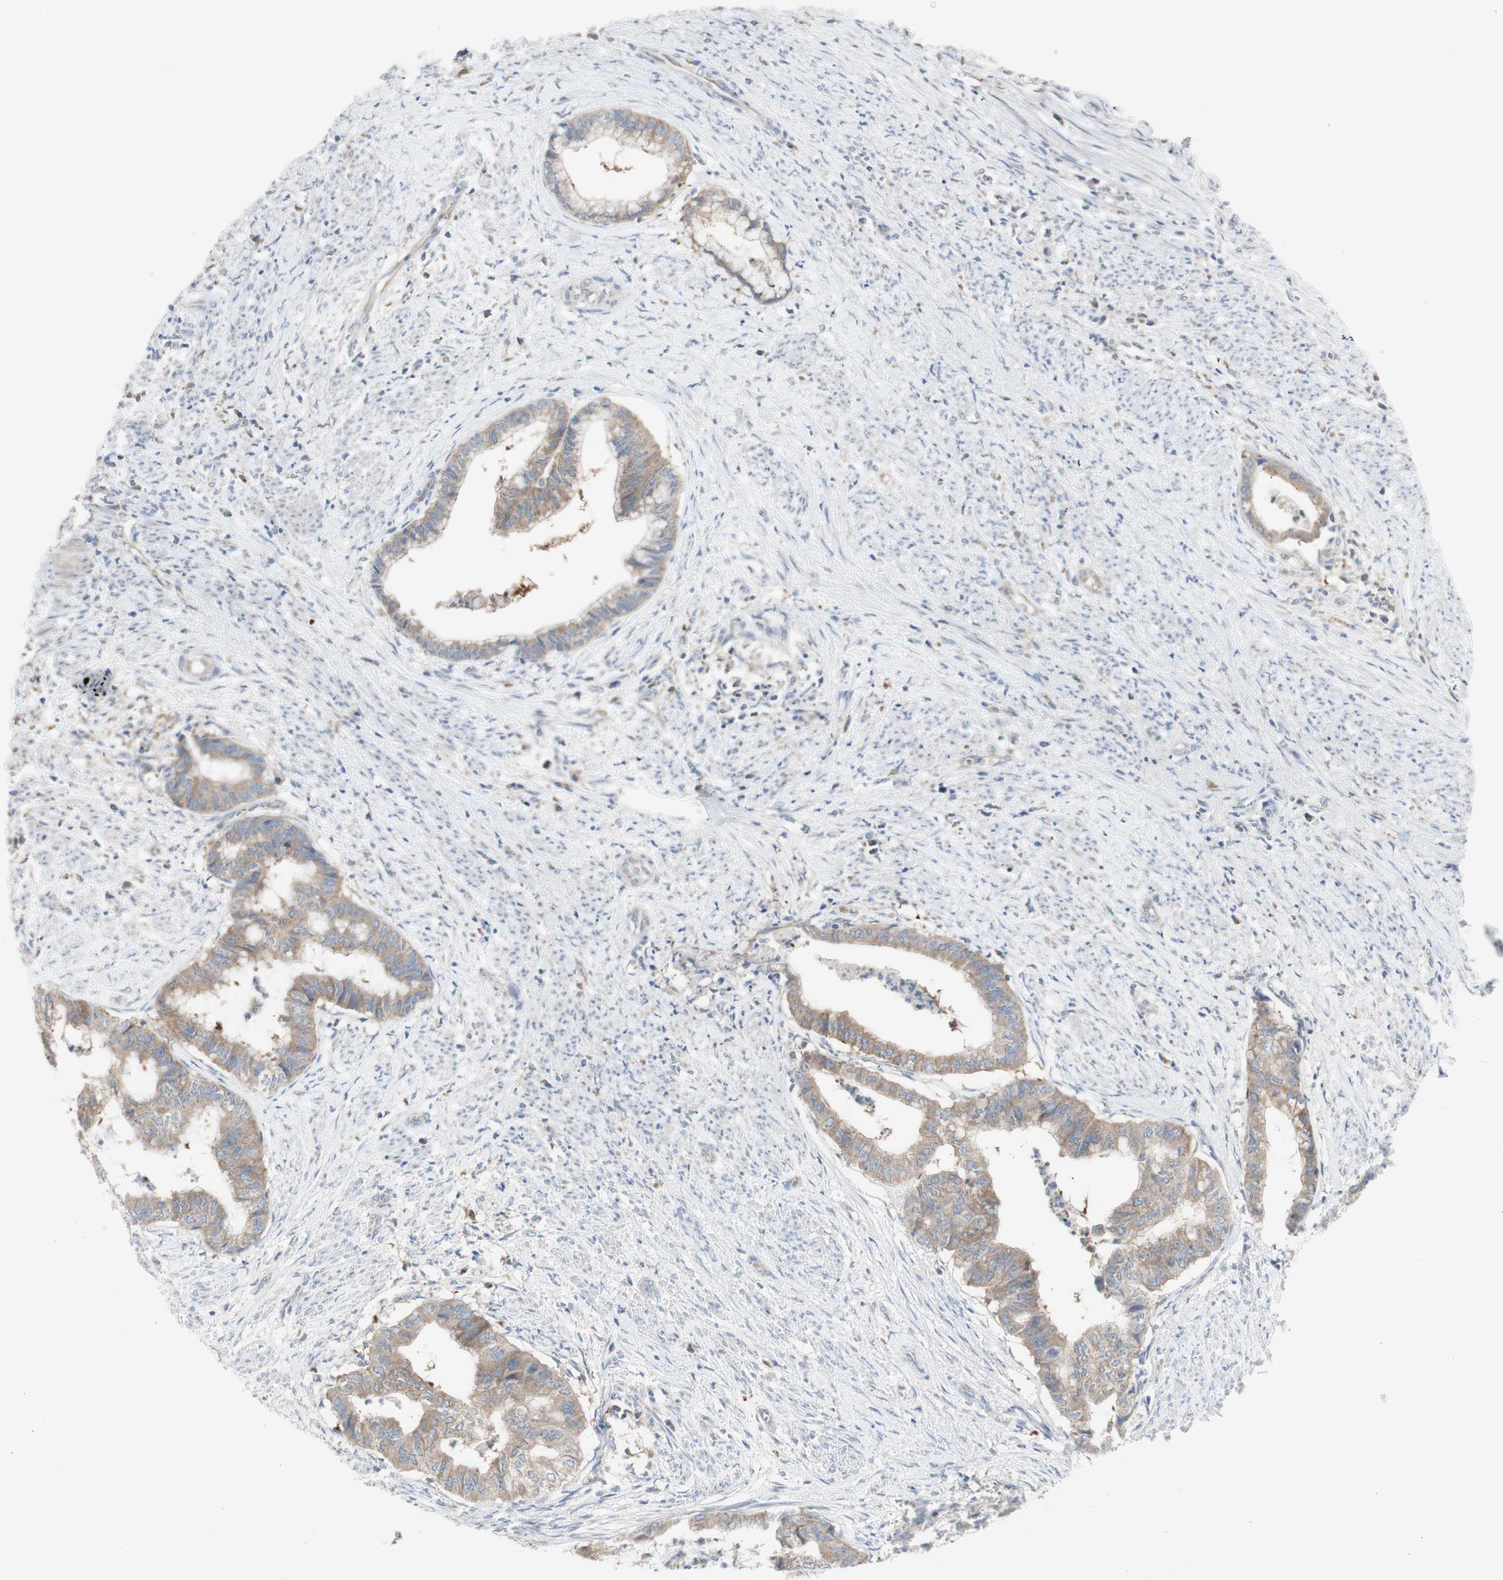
{"staining": {"intensity": "weak", "quantity": ">75%", "location": "cytoplasmic/membranous"}, "tissue": "endometrial cancer", "cell_type": "Tumor cells", "image_type": "cancer", "snomed": [{"axis": "morphology", "description": "Necrosis, NOS"}, {"axis": "morphology", "description": "Adenocarcinoma, NOS"}, {"axis": "topography", "description": "Endometrium"}], "caption": "Tumor cells show weak cytoplasmic/membranous staining in about >75% of cells in endometrial cancer.", "gene": "C3orf52", "patient": {"sex": "female", "age": 79}}